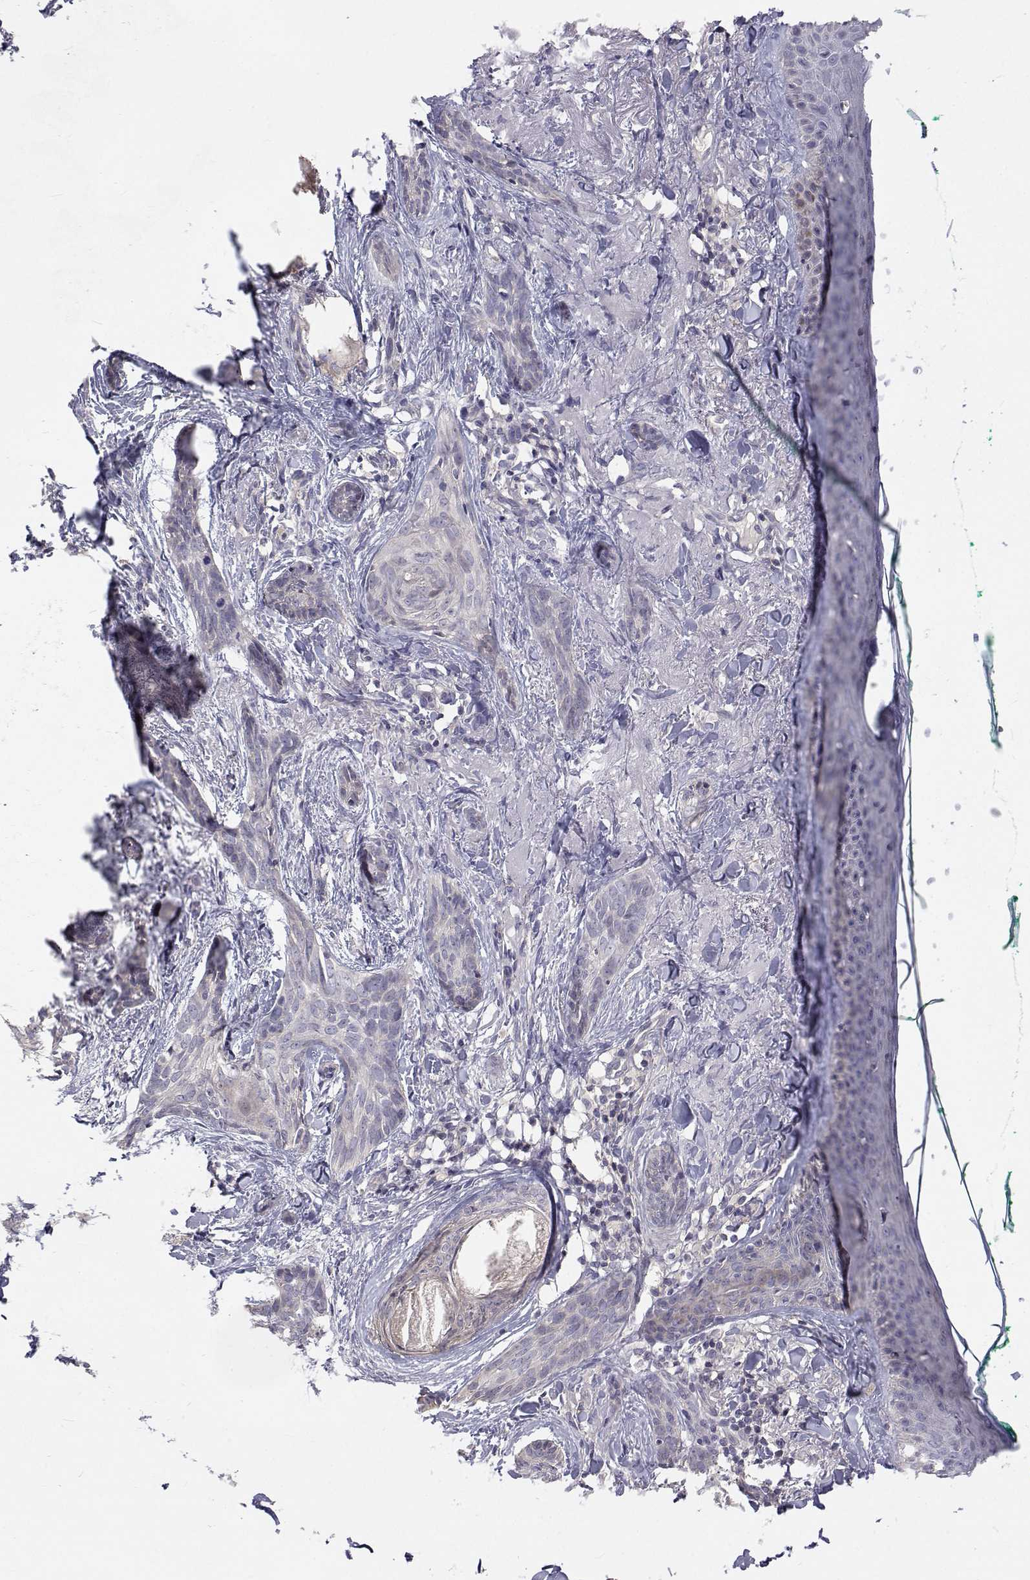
{"staining": {"intensity": "negative", "quantity": "none", "location": "none"}, "tissue": "skin cancer", "cell_type": "Tumor cells", "image_type": "cancer", "snomed": [{"axis": "morphology", "description": "Basal cell carcinoma"}, {"axis": "topography", "description": "Skin"}], "caption": "An image of human basal cell carcinoma (skin) is negative for staining in tumor cells.", "gene": "MYPN", "patient": {"sex": "female", "age": 78}}